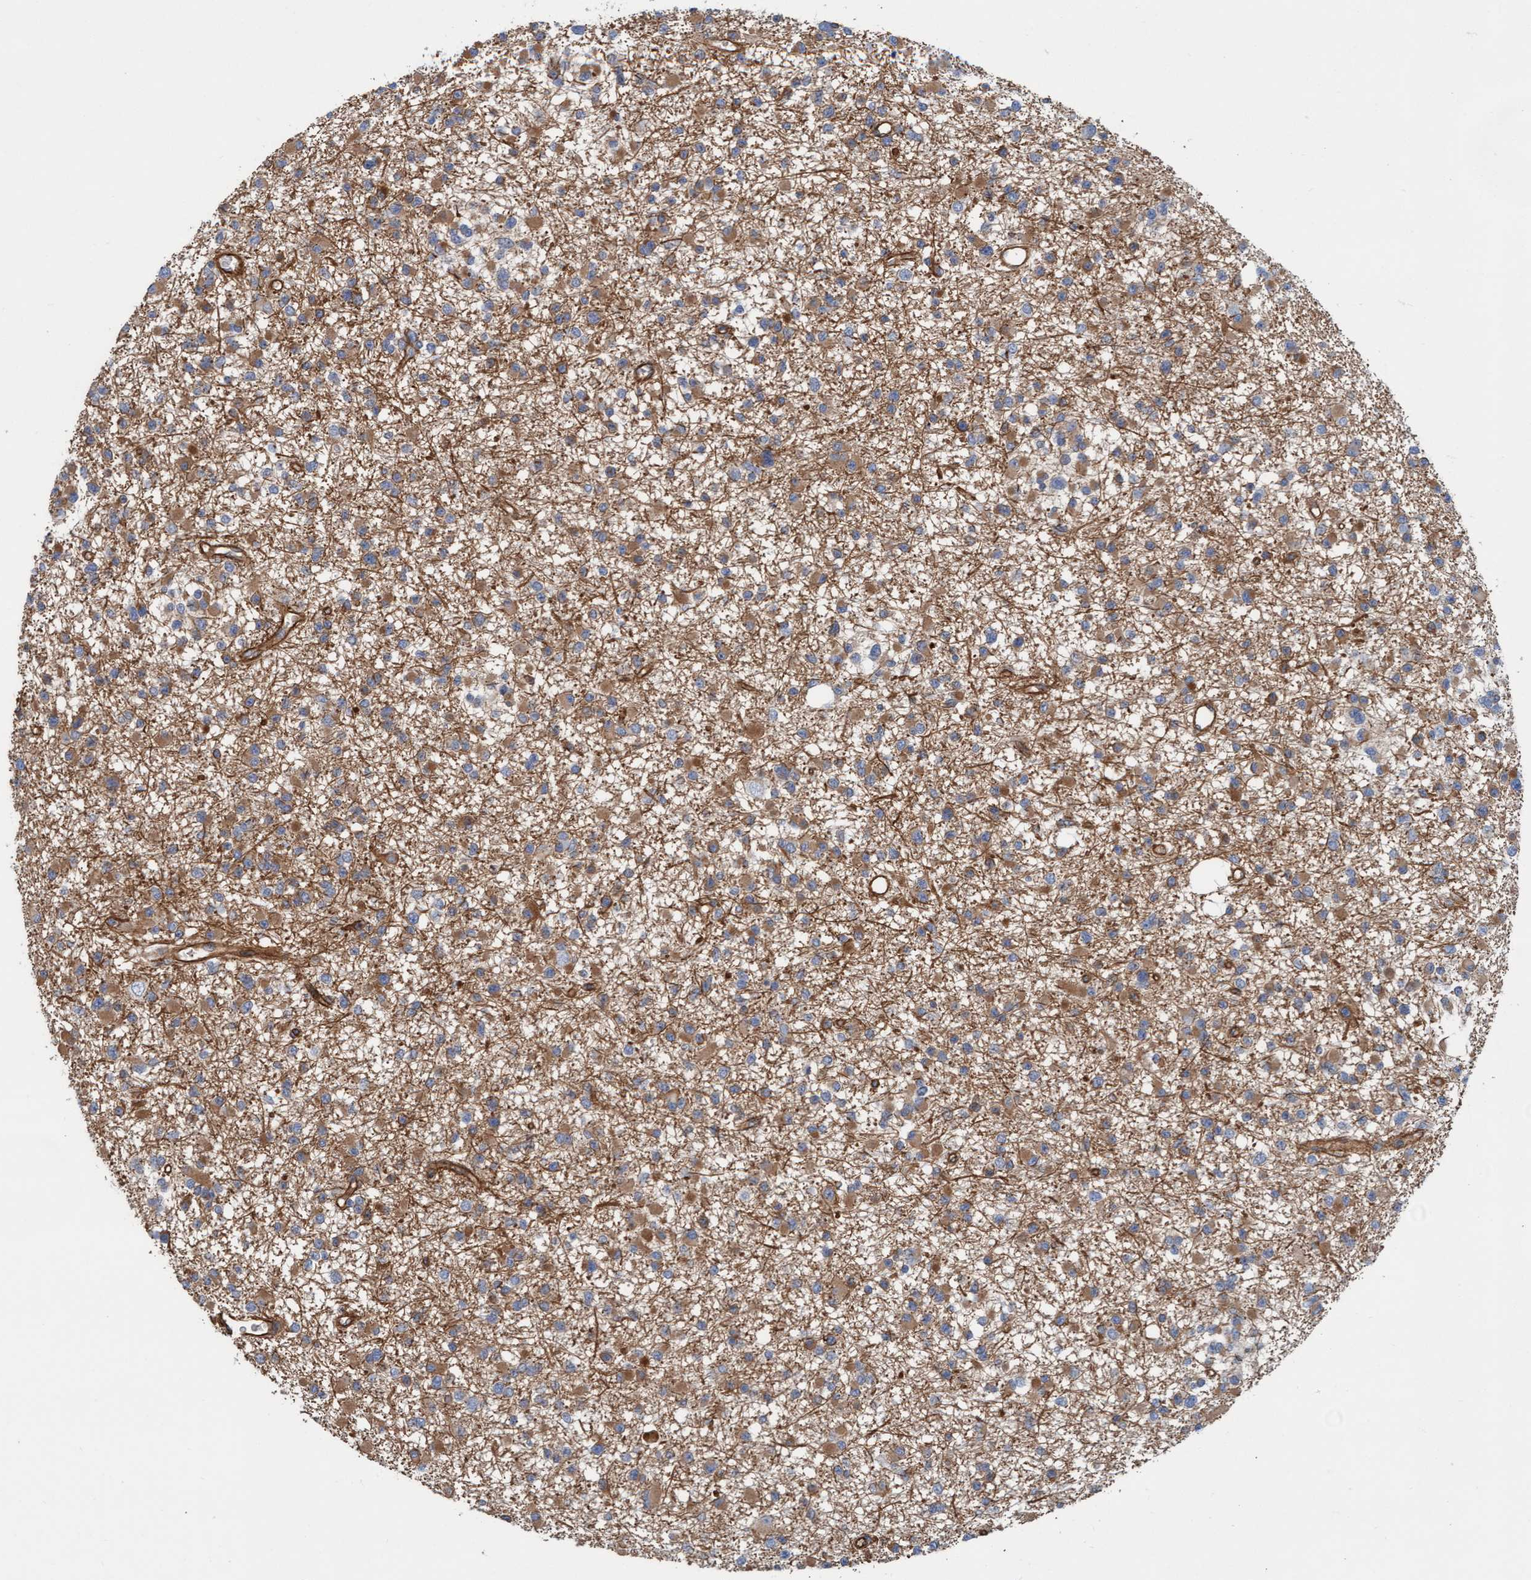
{"staining": {"intensity": "moderate", "quantity": ">75%", "location": "cytoplasmic/membranous"}, "tissue": "glioma", "cell_type": "Tumor cells", "image_type": "cancer", "snomed": [{"axis": "morphology", "description": "Glioma, malignant, Low grade"}, {"axis": "topography", "description": "Brain"}], "caption": "This image demonstrates IHC staining of human malignant glioma (low-grade), with medium moderate cytoplasmic/membranous staining in about >75% of tumor cells.", "gene": "STXBP4", "patient": {"sex": "female", "age": 22}}